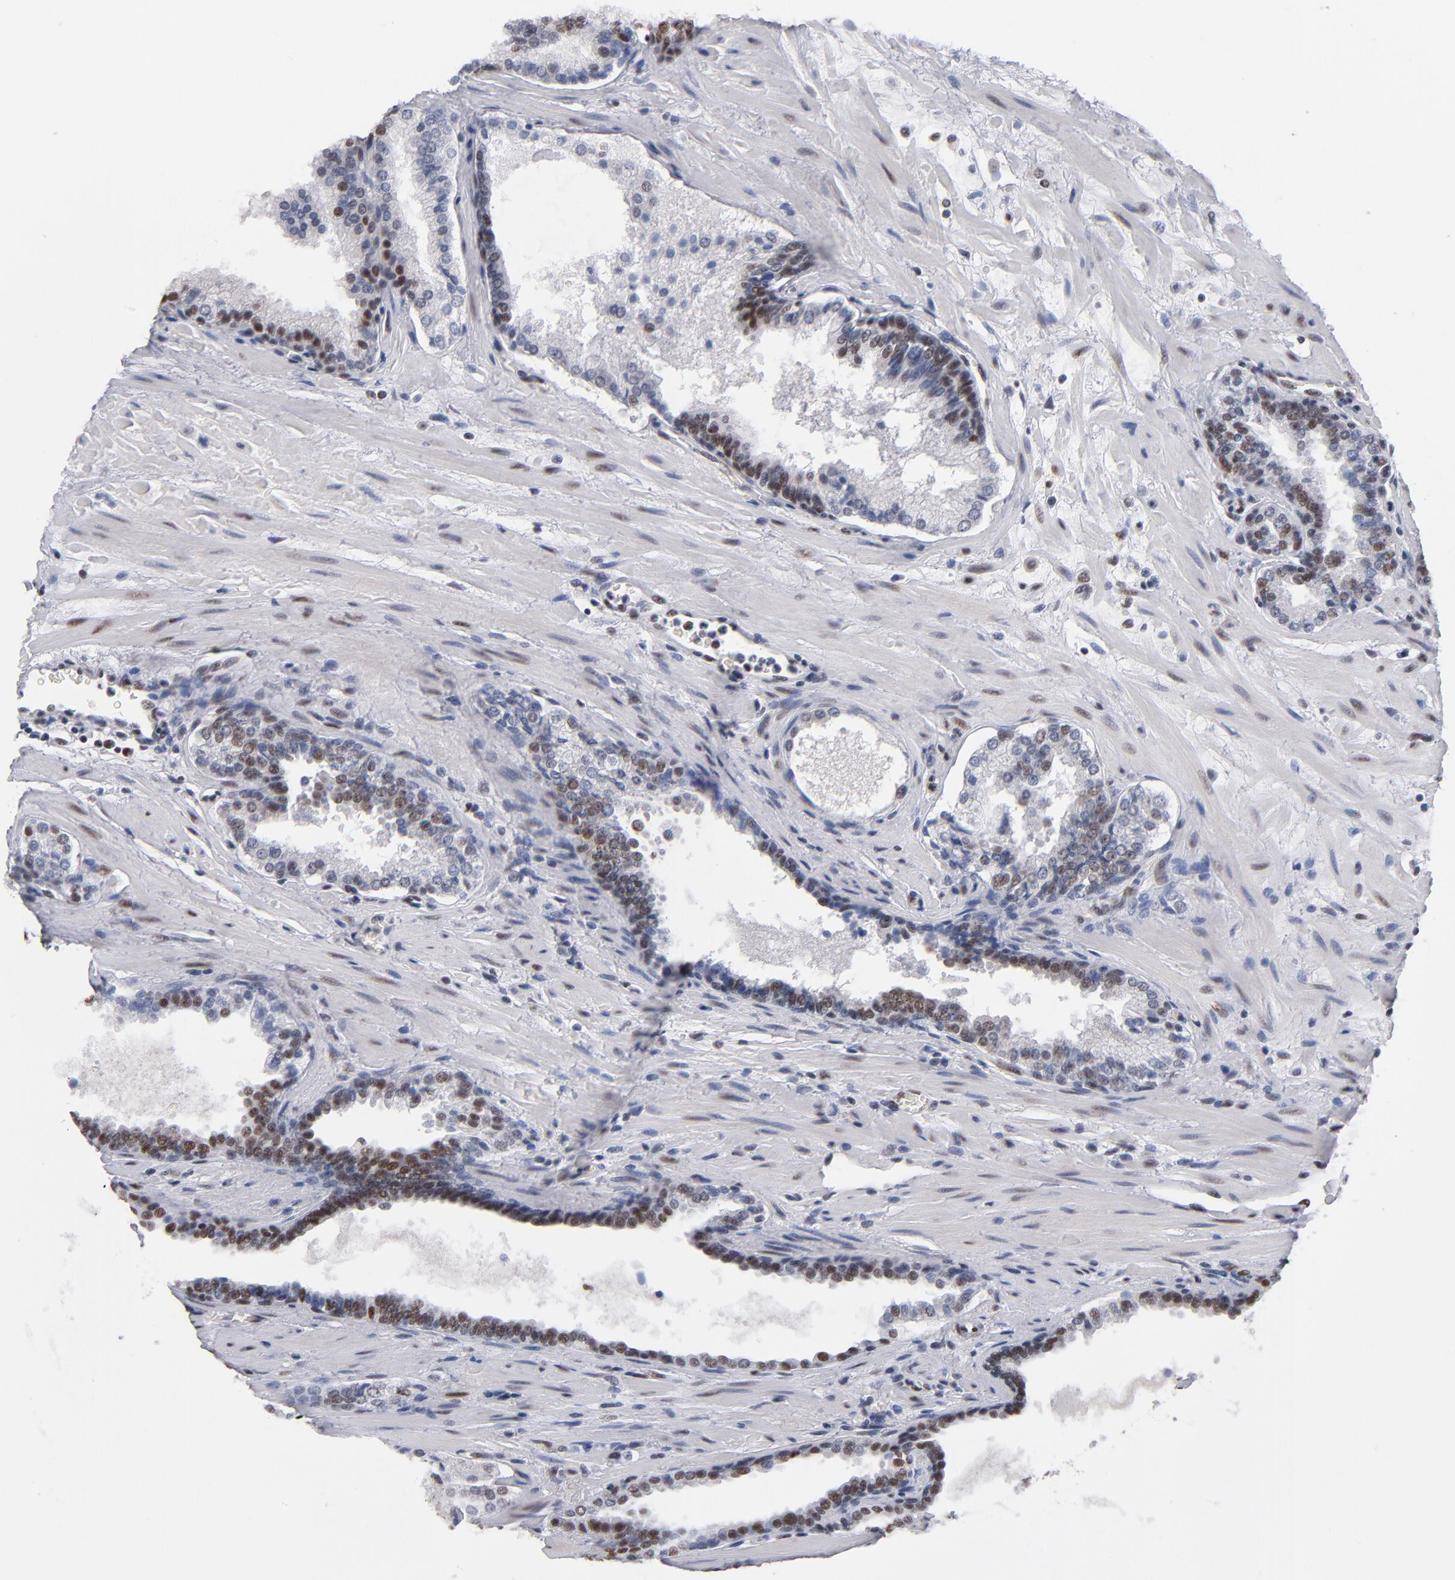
{"staining": {"intensity": "moderate", "quantity": "25%-75%", "location": "nuclear"}, "tissue": "prostate cancer", "cell_type": "Tumor cells", "image_type": "cancer", "snomed": [{"axis": "morphology", "description": "Adenocarcinoma, Medium grade"}, {"axis": "topography", "description": "Prostate"}], "caption": "IHC staining of prostate medium-grade adenocarcinoma, which demonstrates medium levels of moderate nuclear expression in approximately 25%-75% of tumor cells indicating moderate nuclear protein positivity. The staining was performed using DAB (brown) for protein detection and nuclei were counterstained in hematoxylin (blue).", "gene": "MN1", "patient": {"sex": "male", "age": 60}}